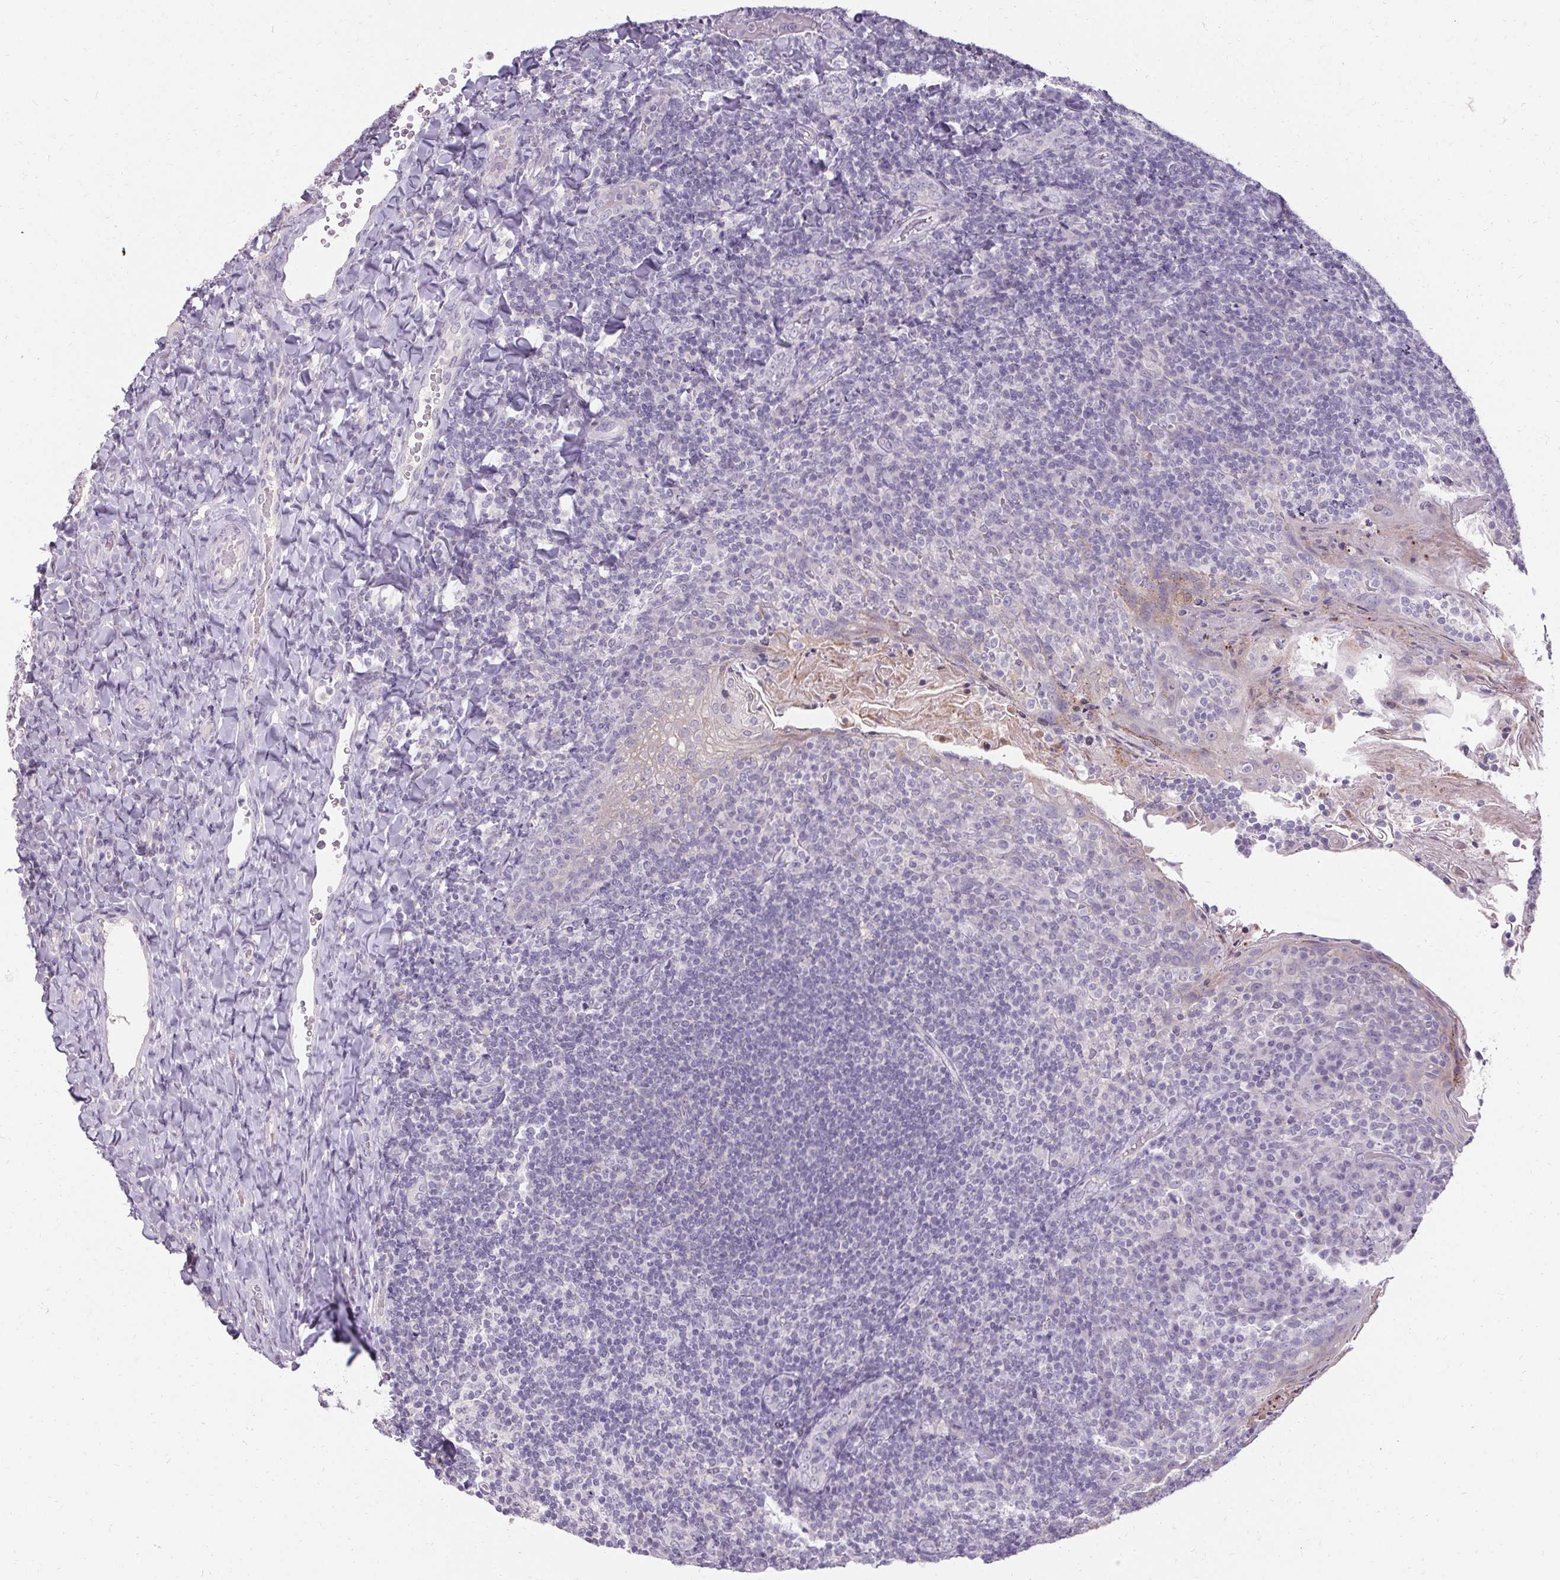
{"staining": {"intensity": "negative", "quantity": "none", "location": "none"}, "tissue": "tonsil", "cell_type": "Germinal center cells", "image_type": "normal", "snomed": [{"axis": "morphology", "description": "Normal tissue, NOS"}, {"axis": "topography", "description": "Tonsil"}], "caption": "A high-resolution image shows immunohistochemistry staining of unremarkable tonsil, which demonstrates no significant staining in germinal center cells.", "gene": "HSD17B3", "patient": {"sex": "female", "age": 10}}